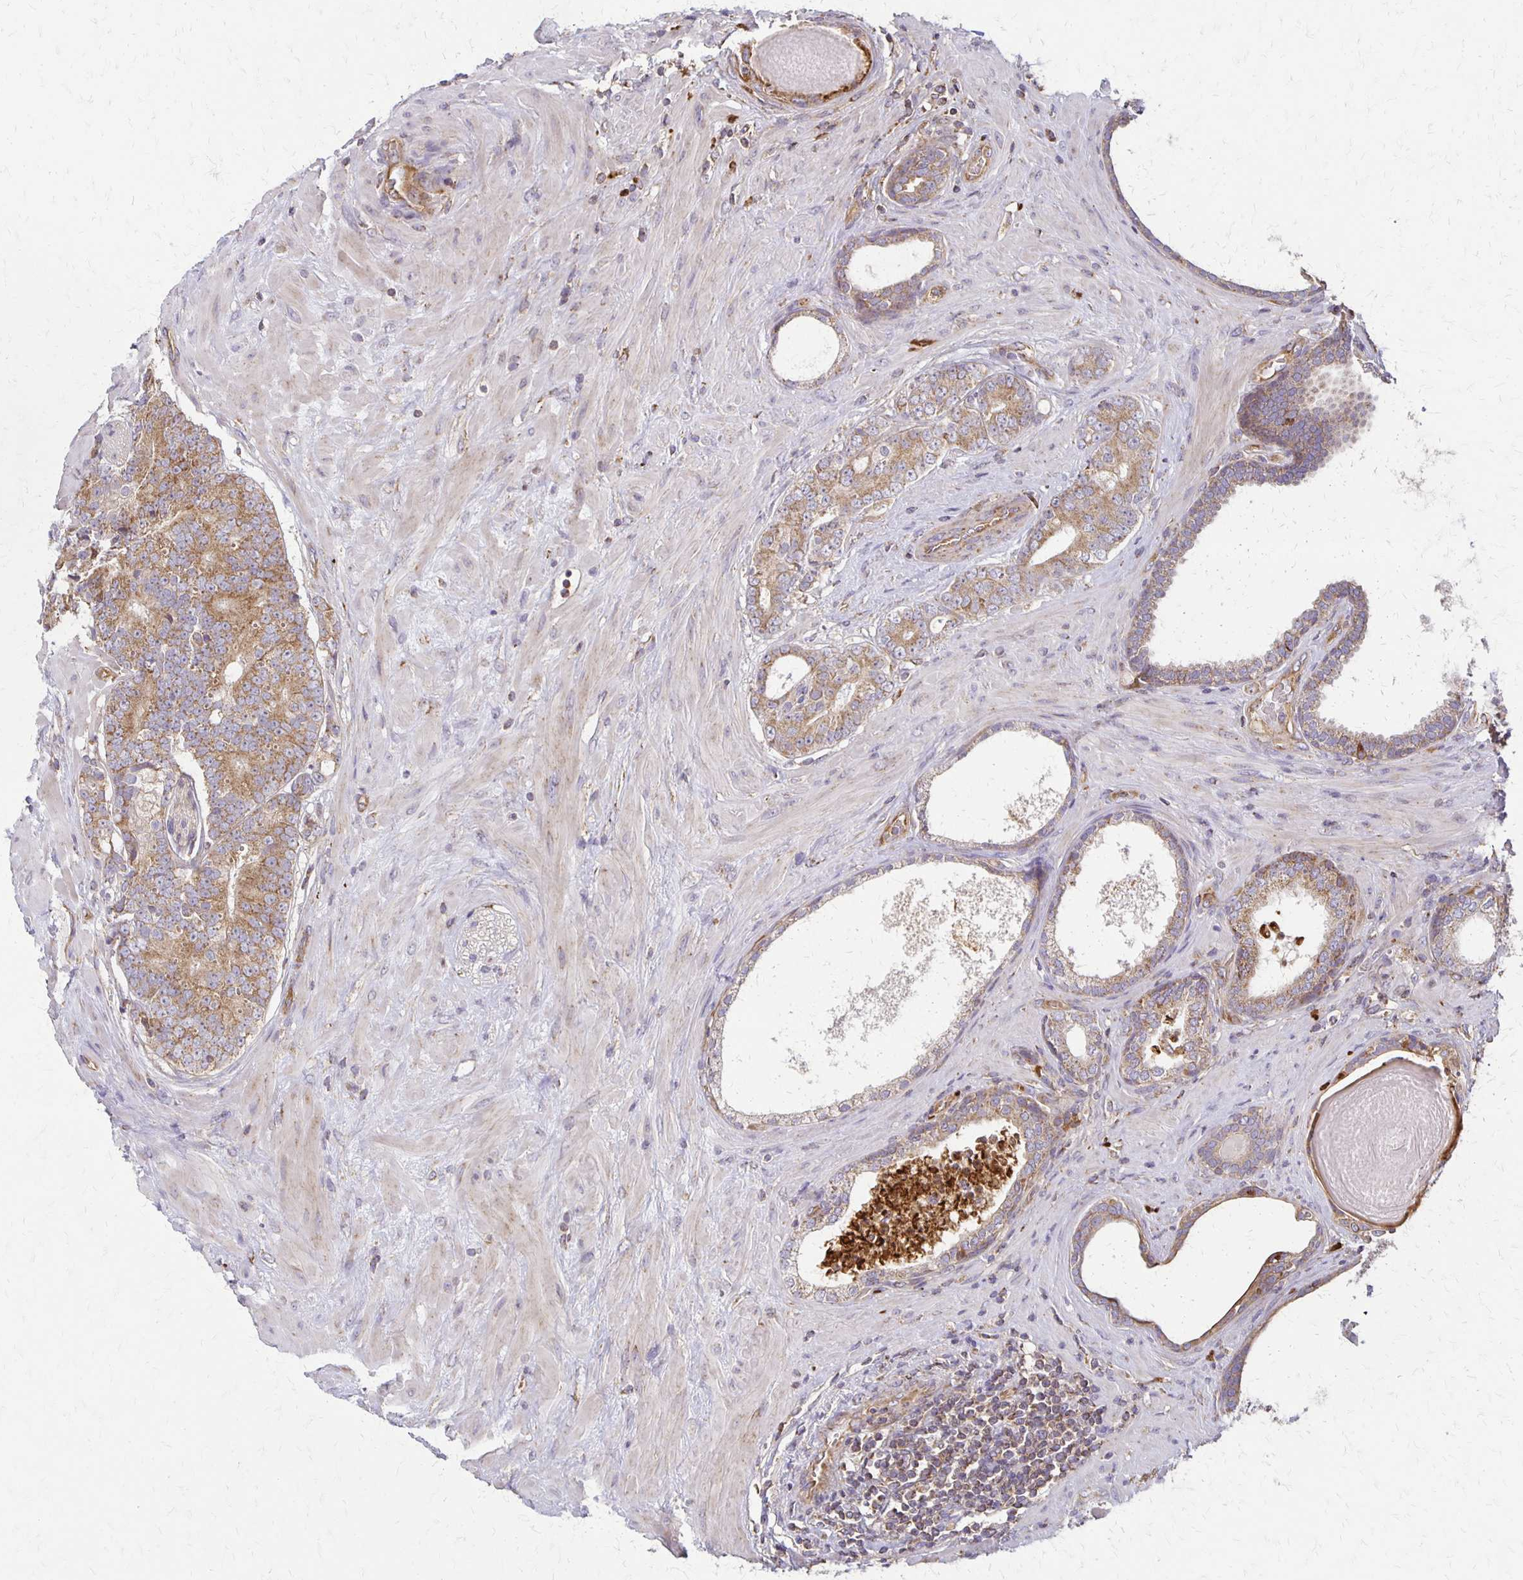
{"staining": {"intensity": "moderate", "quantity": ">75%", "location": "cytoplasmic/membranous"}, "tissue": "prostate cancer", "cell_type": "Tumor cells", "image_type": "cancer", "snomed": [{"axis": "morphology", "description": "Adenocarcinoma, High grade"}, {"axis": "topography", "description": "Prostate"}], "caption": "Moderate cytoplasmic/membranous expression for a protein is identified in approximately >75% of tumor cells of prostate adenocarcinoma (high-grade) using immunohistochemistry.", "gene": "EIF4EBP2", "patient": {"sex": "male", "age": 62}}